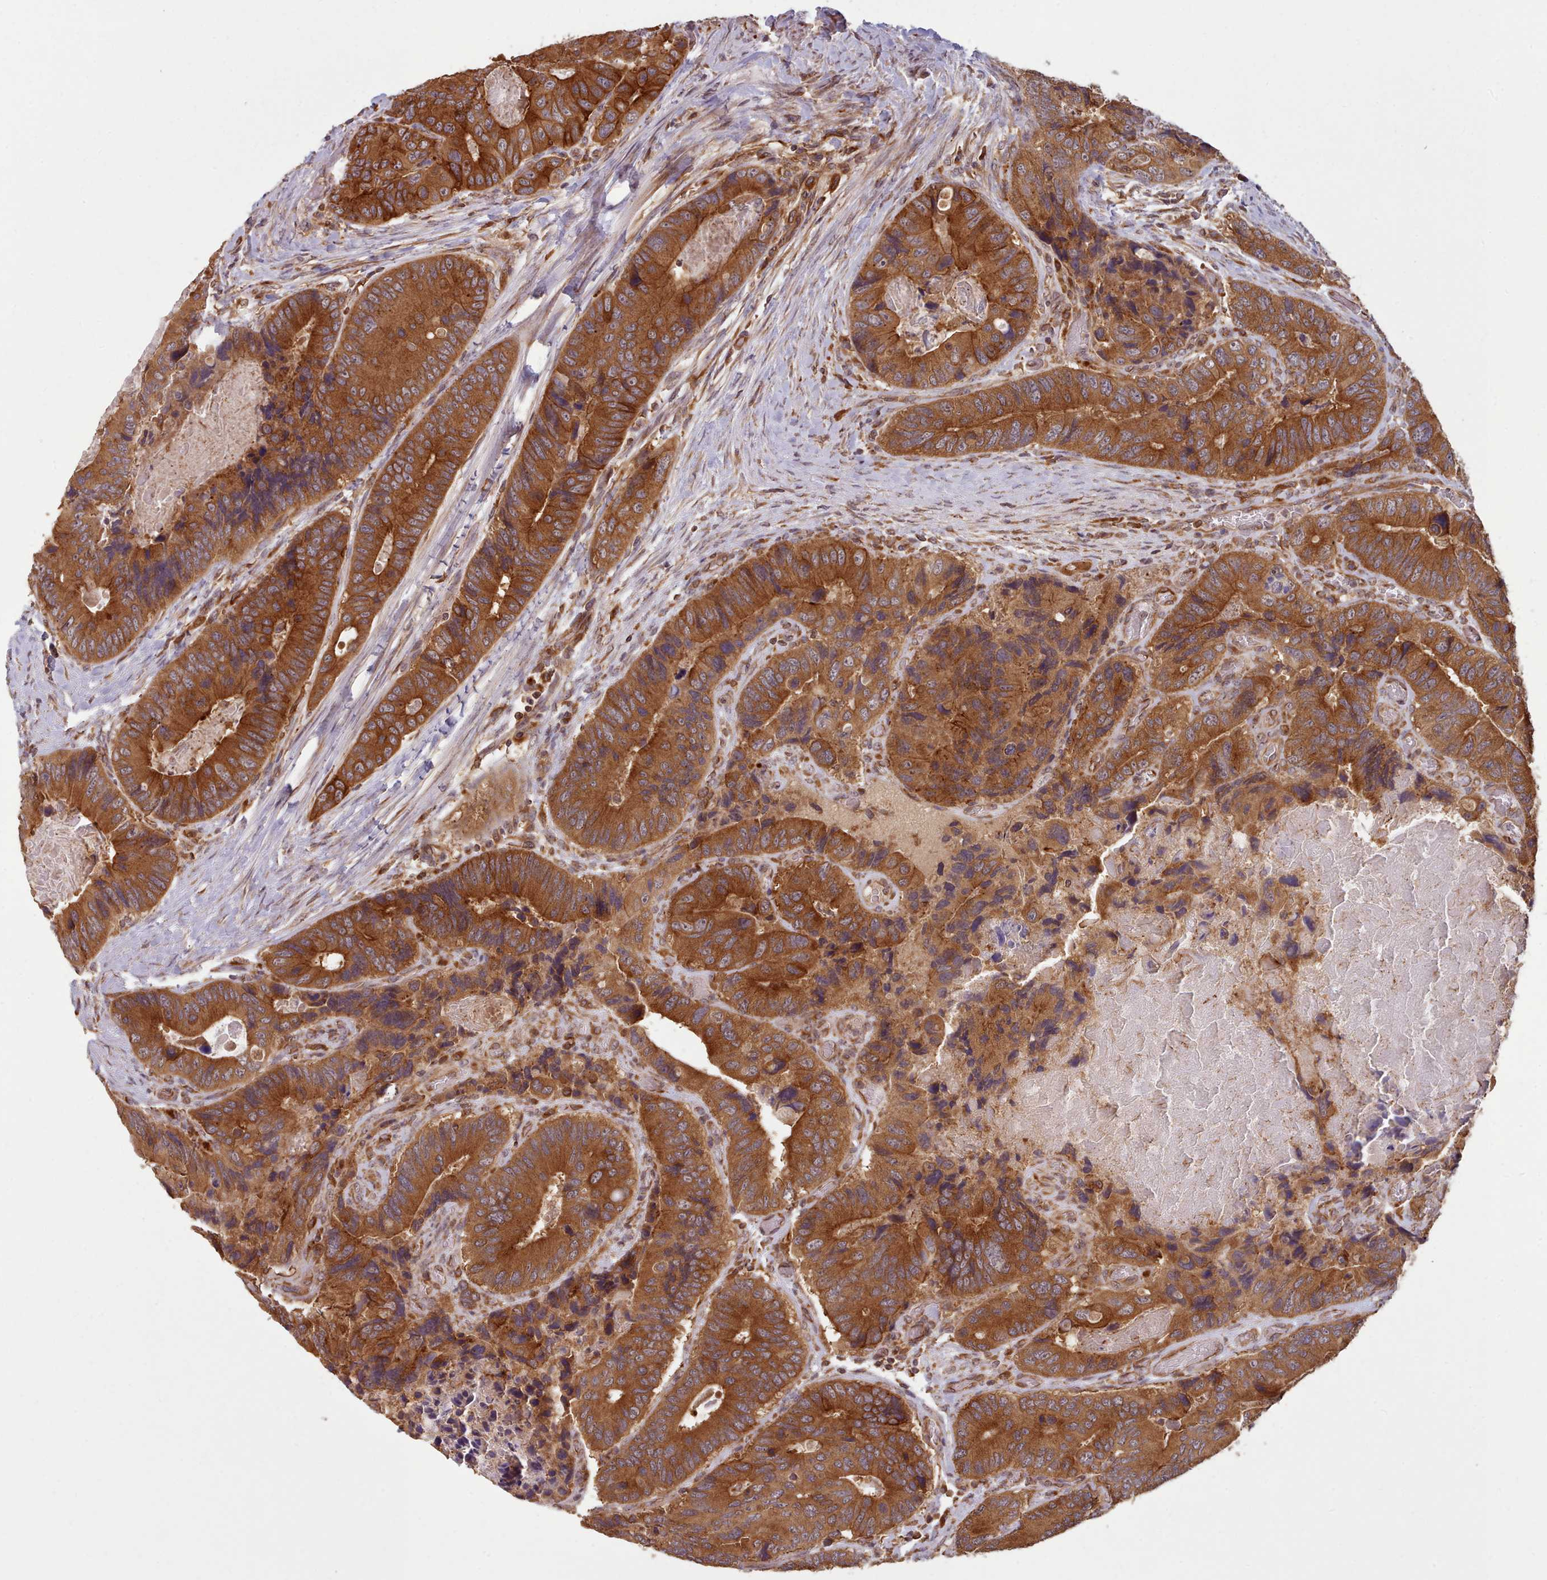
{"staining": {"intensity": "strong", "quantity": ">75%", "location": "cytoplasmic/membranous"}, "tissue": "colorectal cancer", "cell_type": "Tumor cells", "image_type": "cancer", "snomed": [{"axis": "morphology", "description": "Adenocarcinoma, NOS"}, {"axis": "topography", "description": "Colon"}], "caption": "A high-resolution histopathology image shows immunohistochemistry staining of colorectal cancer (adenocarcinoma), which reveals strong cytoplasmic/membranous positivity in approximately >75% of tumor cells.", "gene": "CRYBG1", "patient": {"sex": "male", "age": 84}}